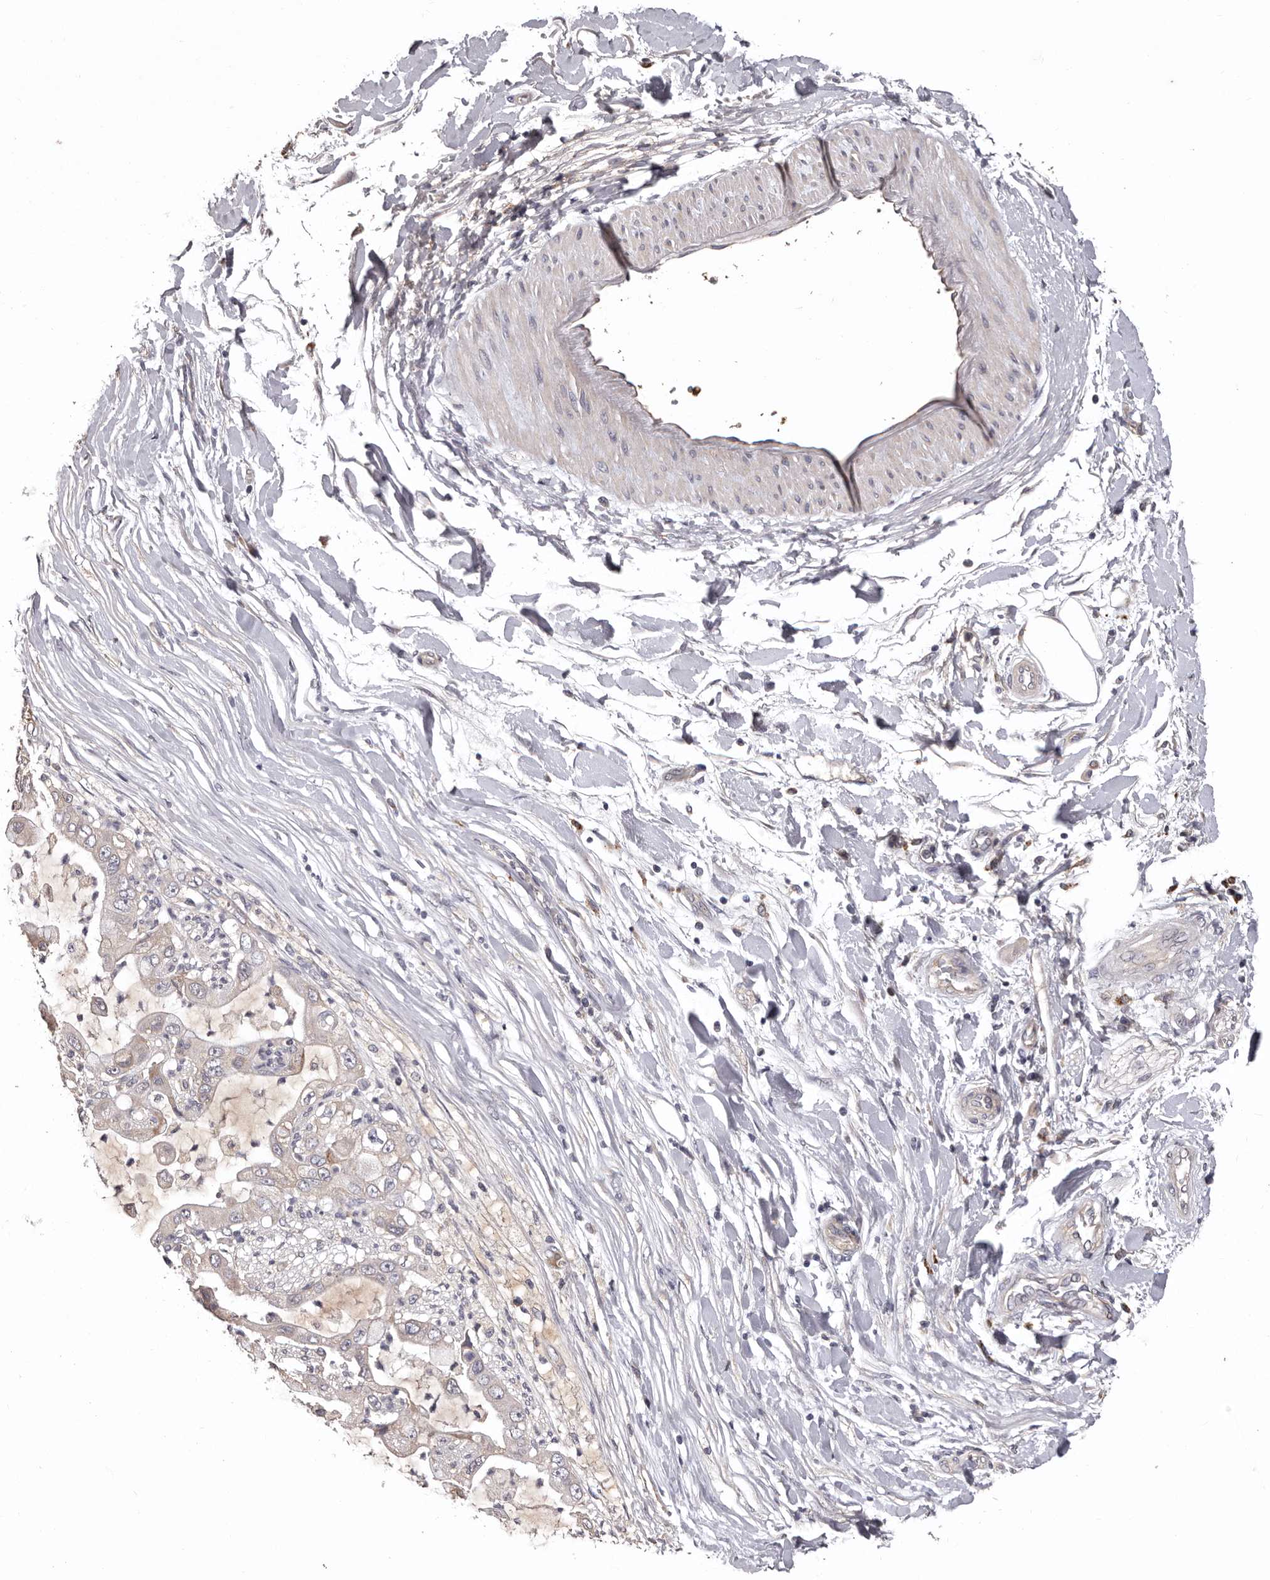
{"staining": {"intensity": "negative", "quantity": "none", "location": "none"}, "tissue": "liver cancer", "cell_type": "Tumor cells", "image_type": "cancer", "snomed": [{"axis": "morphology", "description": "Cholangiocarcinoma"}, {"axis": "topography", "description": "Liver"}], "caption": "IHC of liver cancer displays no expression in tumor cells.", "gene": "ETNK1", "patient": {"sex": "female", "age": 54}}